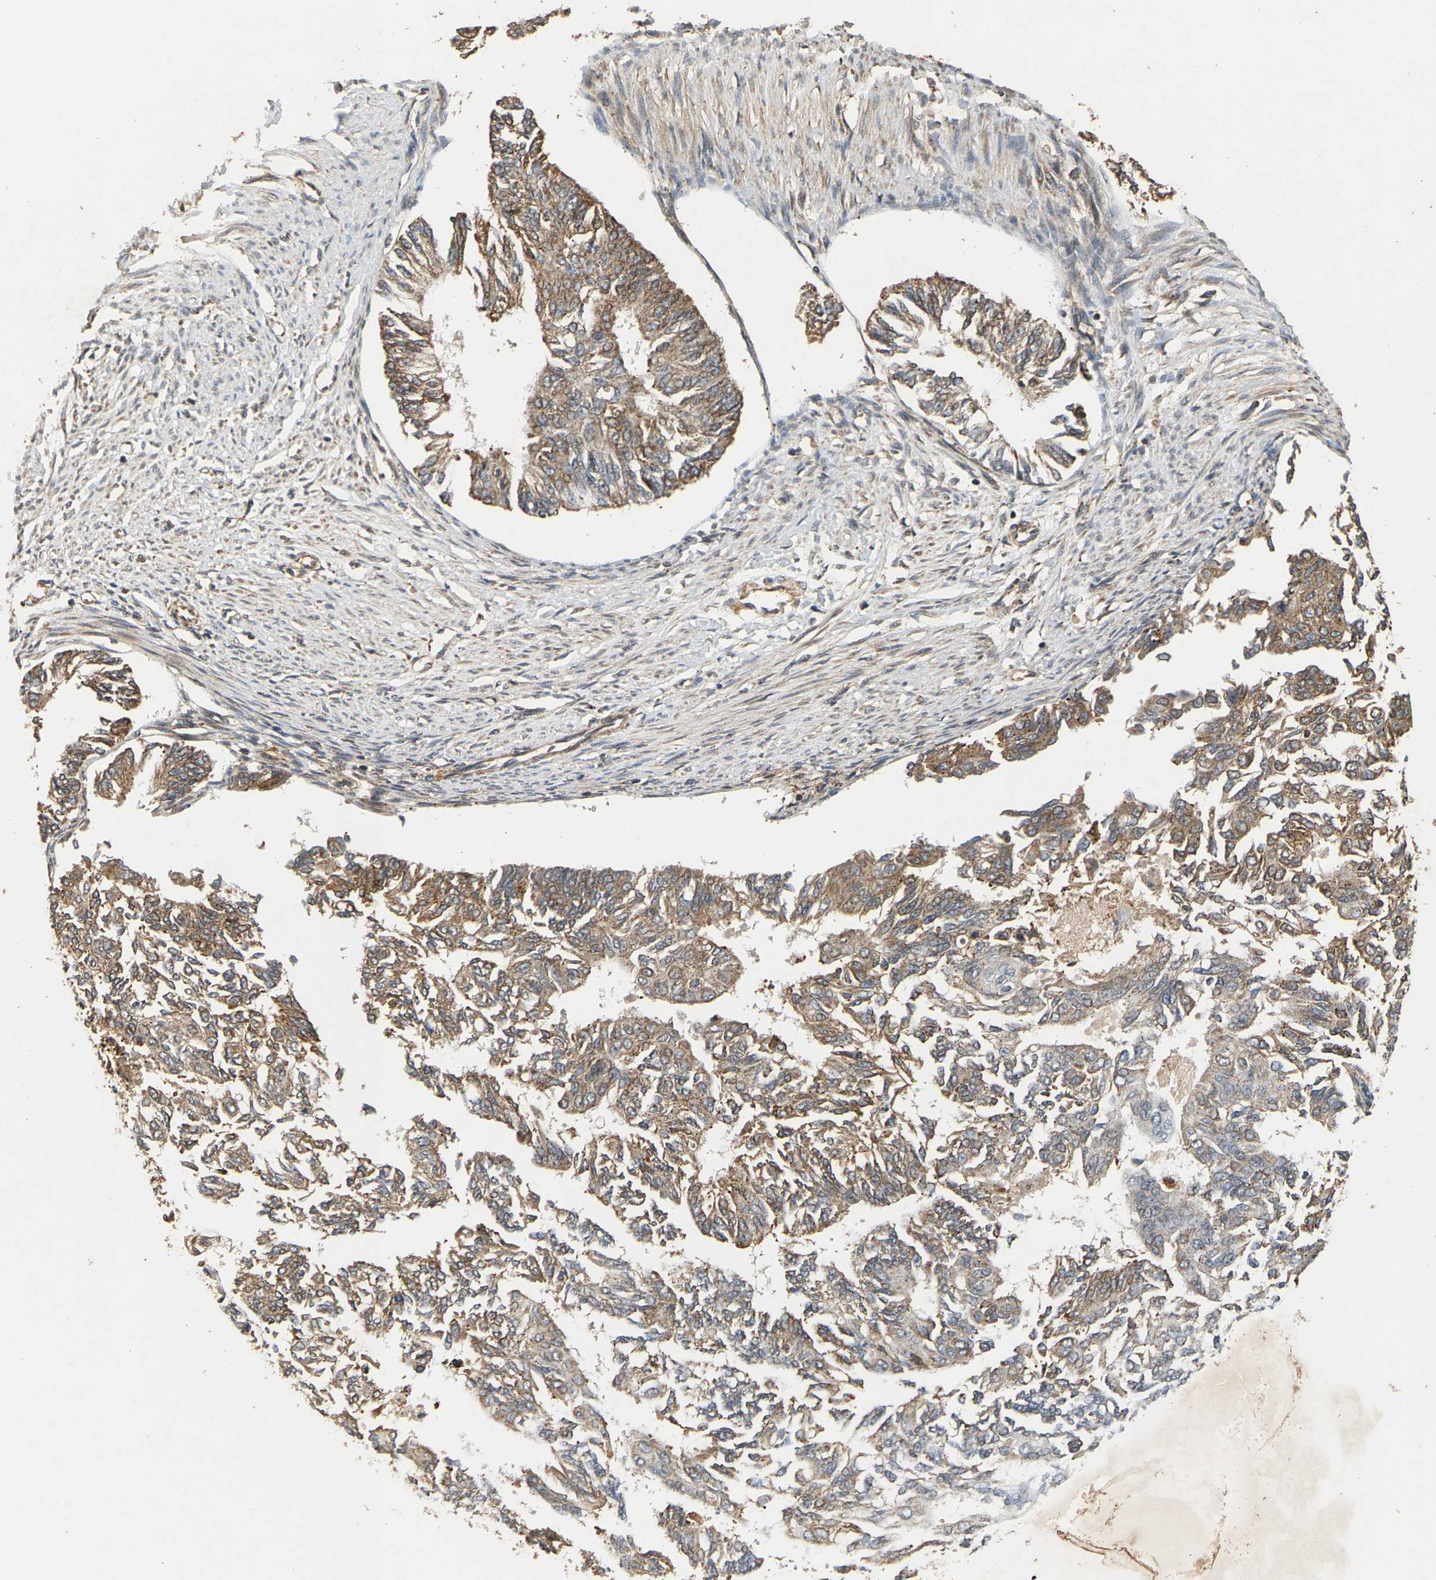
{"staining": {"intensity": "moderate", "quantity": ">75%", "location": "cytoplasmic/membranous"}, "tissue": "endometrial cancer", "cell_type": "Tumor cells", "image_type": "cancer", "snomed": [{"axis": "morphology", "description": "Adenocarcinoma, NOS"}, {"axis": "topography", "description": "Endometrium"}], "caption": "Moderate cytoplasmic/membranous positivity is seen in approximately >75% of tumor cells in endometrial cancer.", "gene": "CIDEC", "patient": {"sex": "female", "age": 32}}